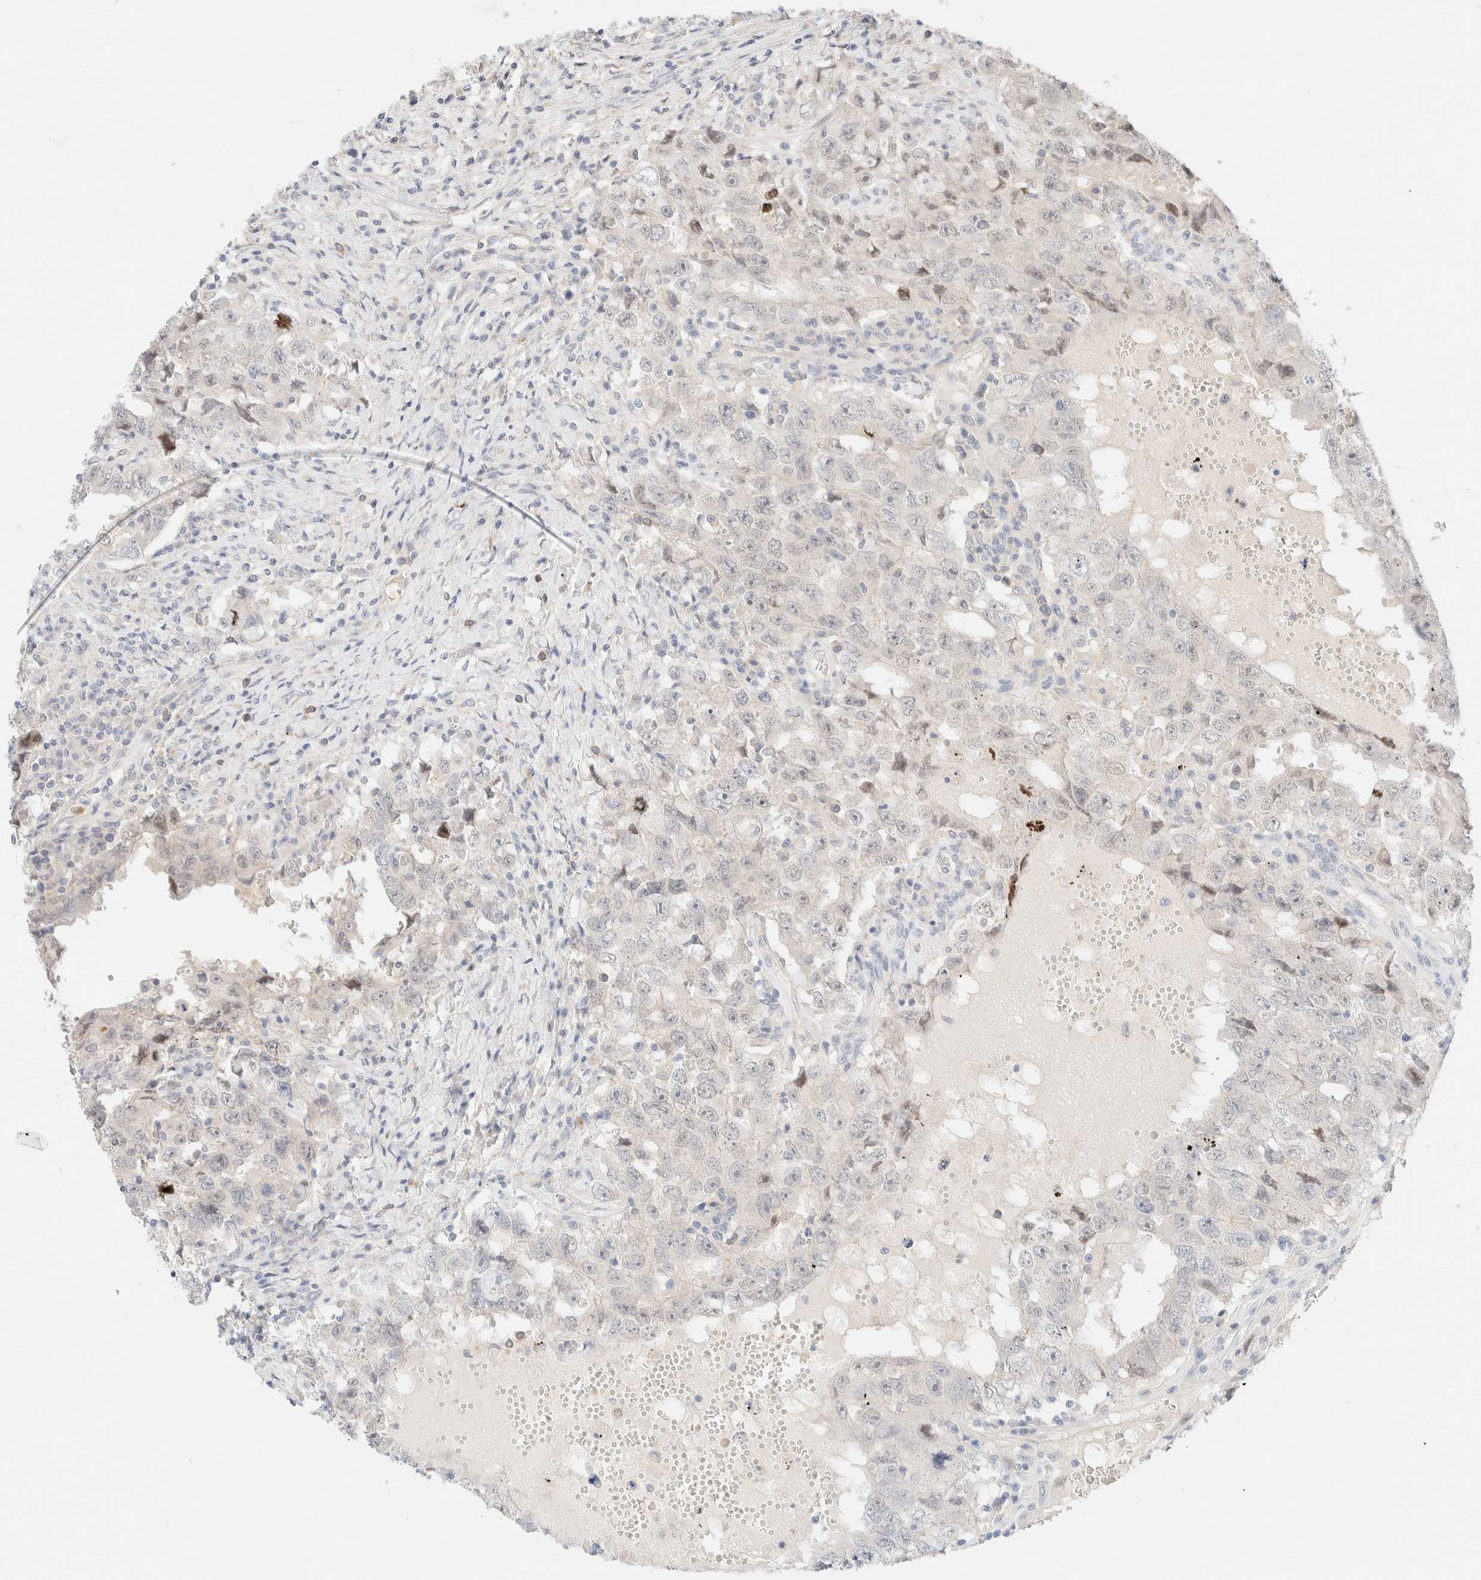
{"staining": {"intensity": "negative", "quantity": "none", "location": "none"}, "tissue": "testis cancer", "cell_type": "Tumor cells", "image_type": "cancer", "snomed": [{"axis": "morphology", "description": "Carcinoma, Embryonal, NOS"}, {"axis": "topography", "description": "Testis"}], "caption": "A high-resolution image shows immunohistochemistry staining of testis embryonal carcinoma, which displays no significant expression in tumor cells.", "gene": "SGSM2", "patient": {"sex": "male", "age": 26}}